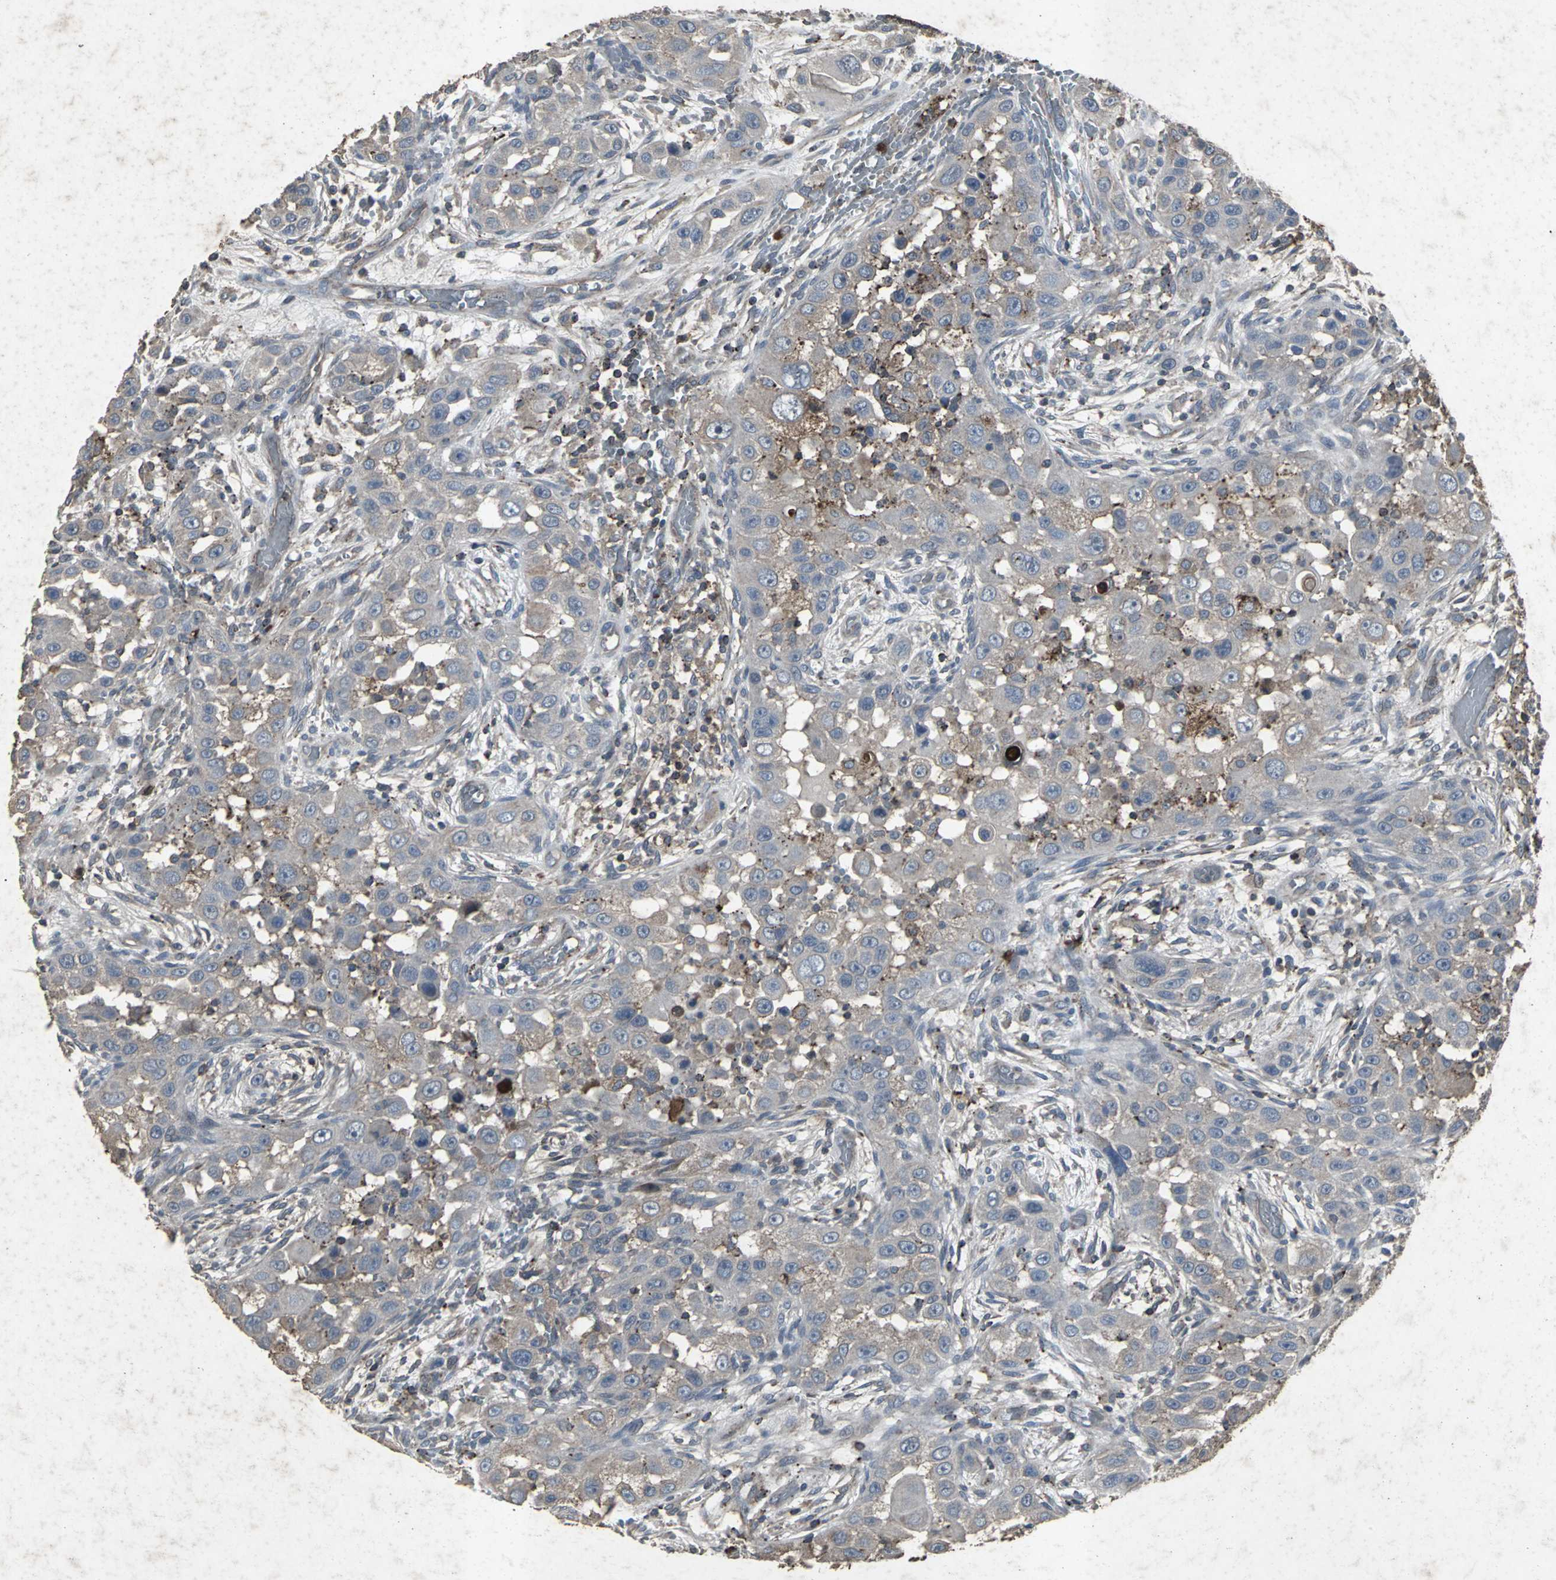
{"staining": {"intensity": "strong", "quantity": "<25%", "location": "cytoplasmic/membranous"}, "tissue": "head and neck cancer", "cell_type": "Tumor cells", "image_type": "cancer", "snomed": [{"axis": "morphology", "description": "Carcinoma, NOS"}, {"axis": "topography", "description": "Head-Neck"}], "caption": "This is a photomicrograph of immunohistochemistry (IHC) staining of head and neck cancer (carcinoma), which shows strong expression in the cytoplasmic/membranous of tumor cells.", "gene": "CCR9", "patient": {"sex": "male", "age": 87}}